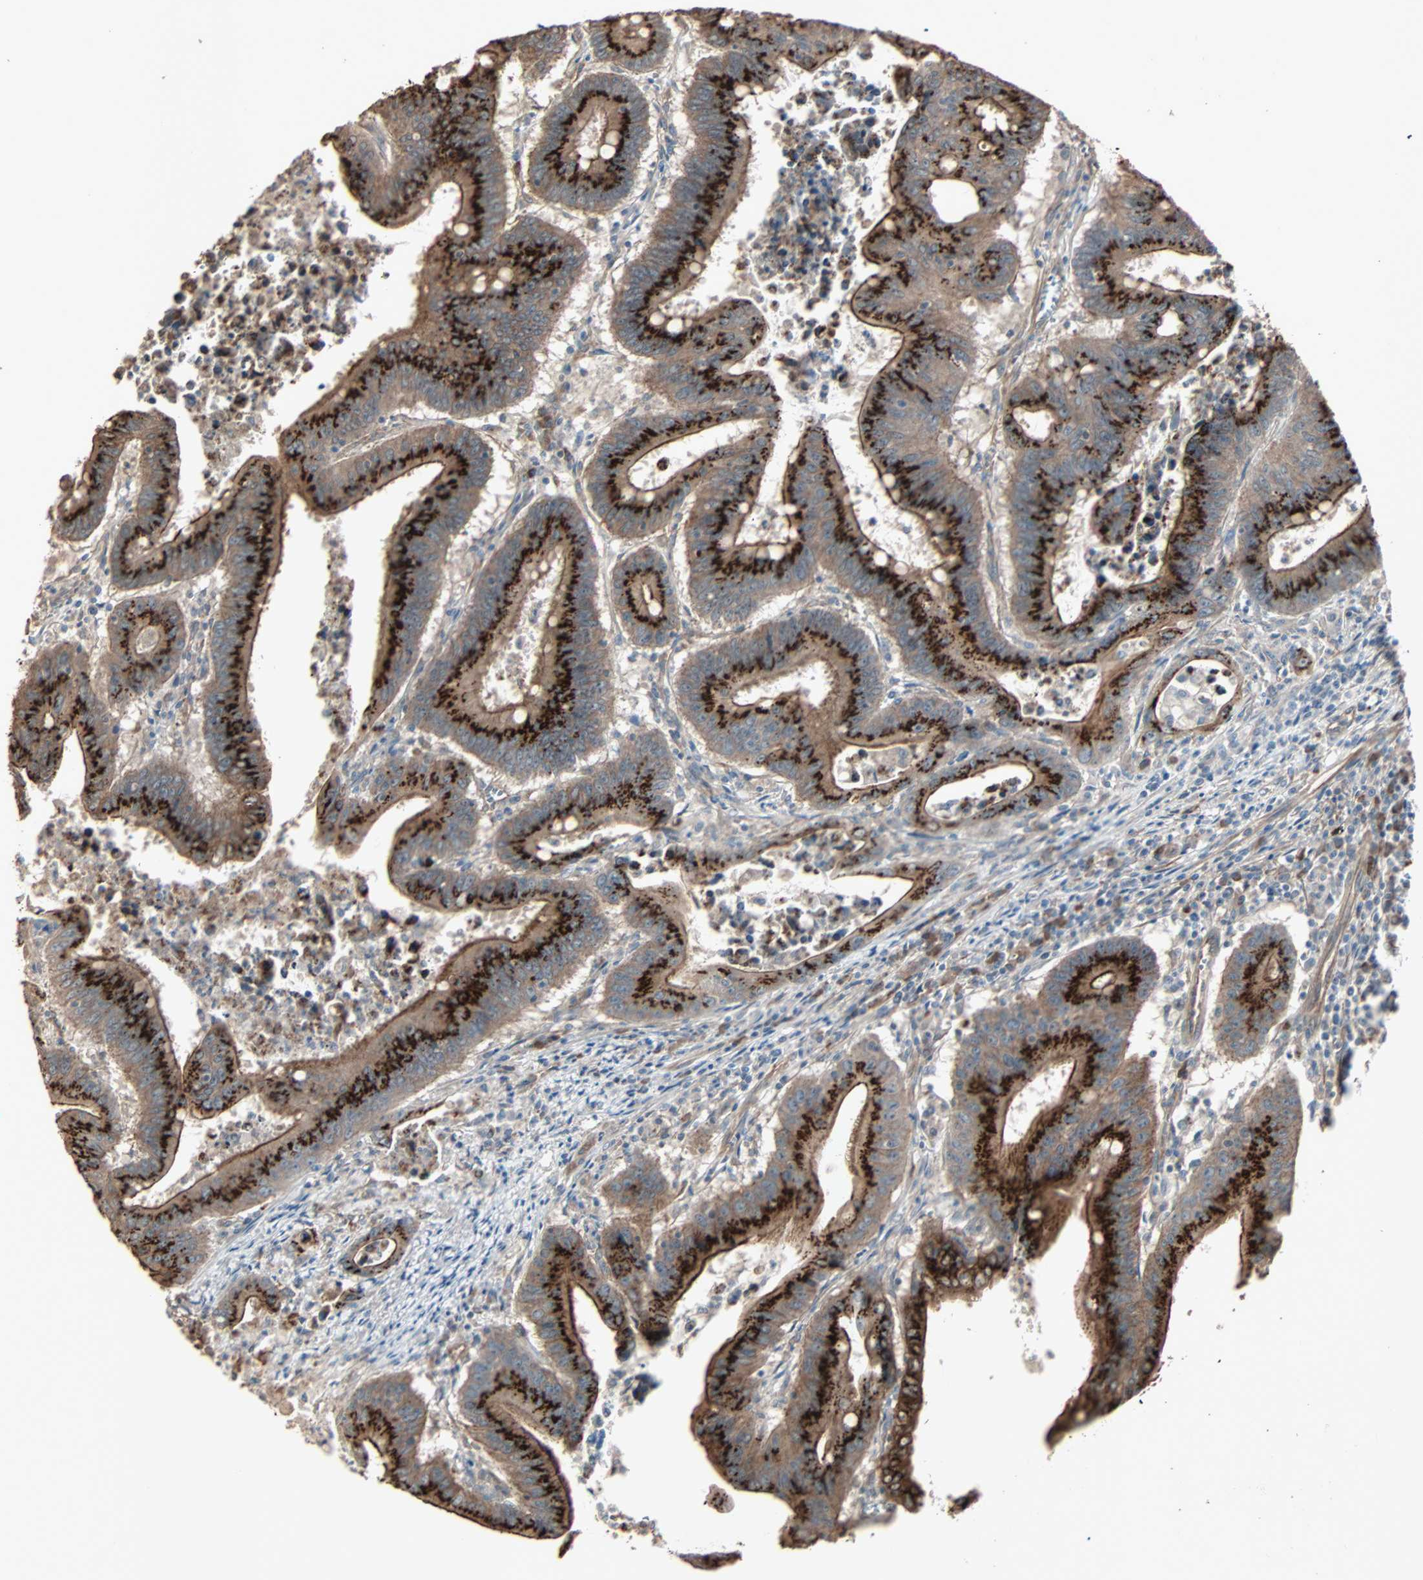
{"staining": {"intensity": "strong", "quantity": ">75%", "location": "cytoplasmic/membranous"}, "tissue": "colorectal cancer", "cell_type": "Tumor cells", "image_type": "cancer", "snomed": [{"axis": "morphology", "description": "Adenocarcinoma, NOS"}, {"axis": "topography", "description": "Colon"}], "caption": "The image reveals staining of colorectal adenocarcinoma, revealing strong cytoplasmic/membranous protein positivity (brown color) within tumor cells.", "gene": "GALNT3", "patient": {"sex": "male", "age": 45}}